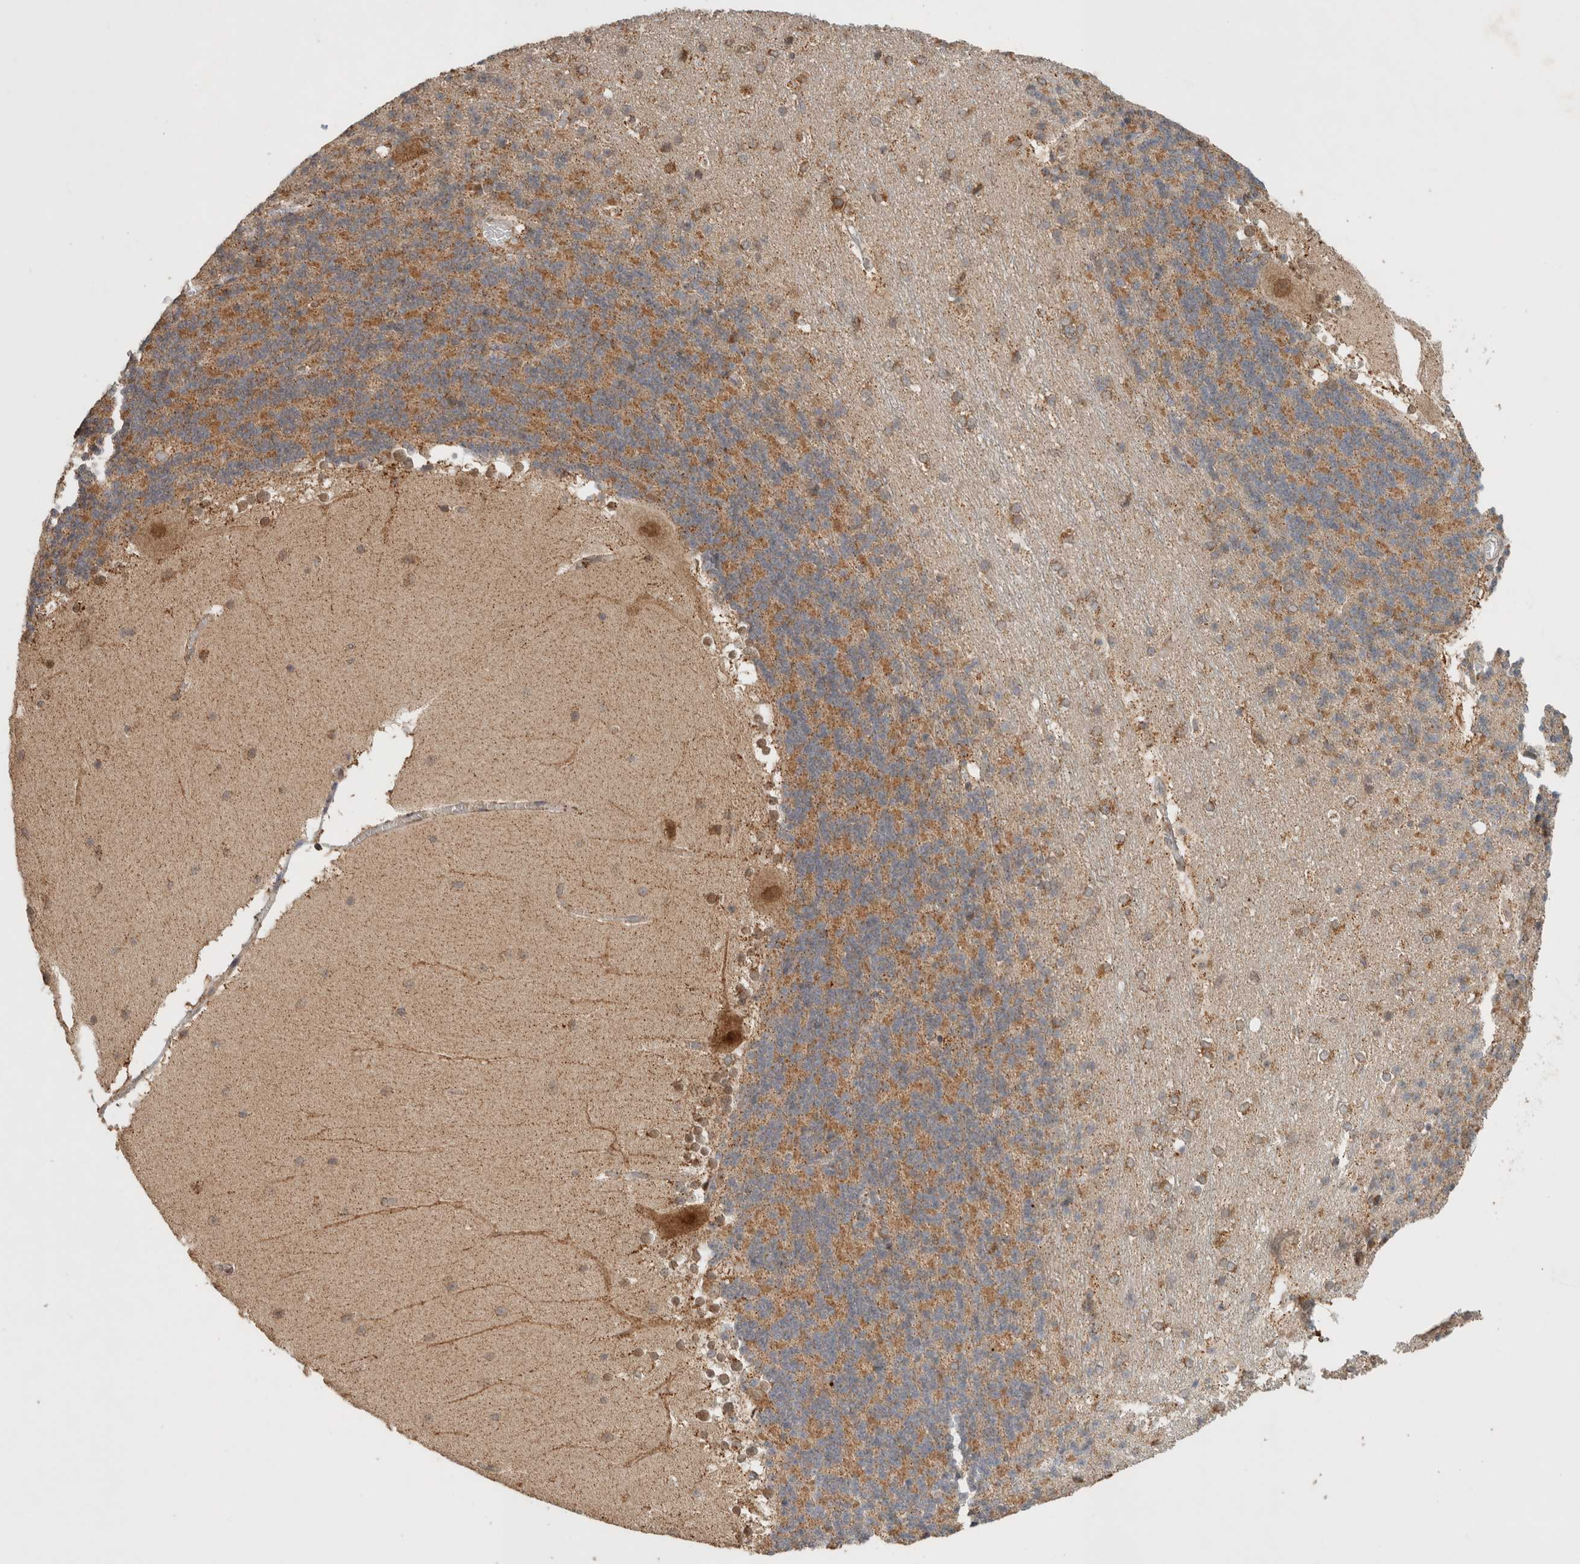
{"staining": {"intensity": "moderate", "quantity": "<25%", "location": "cytoplasmic/membranous"}, "tissue": "cerebellum", "cell_type": "Cells in granular layer", "image_type": "normal", "snomed": [{"axis": "morphology", "description": "Normal tissue, NOS"}, {"axis": "topography", "description": "Cerebellum"}], "caption": "An IHC photomicrograph of benign tissue is shown. Protein staining in brown shows moderate cytoplasmic/membranous positivity in cerebellum within cells in granular layer.", "gene": "EIF2B3", "patient": {"sex": "female", "age": 19}}